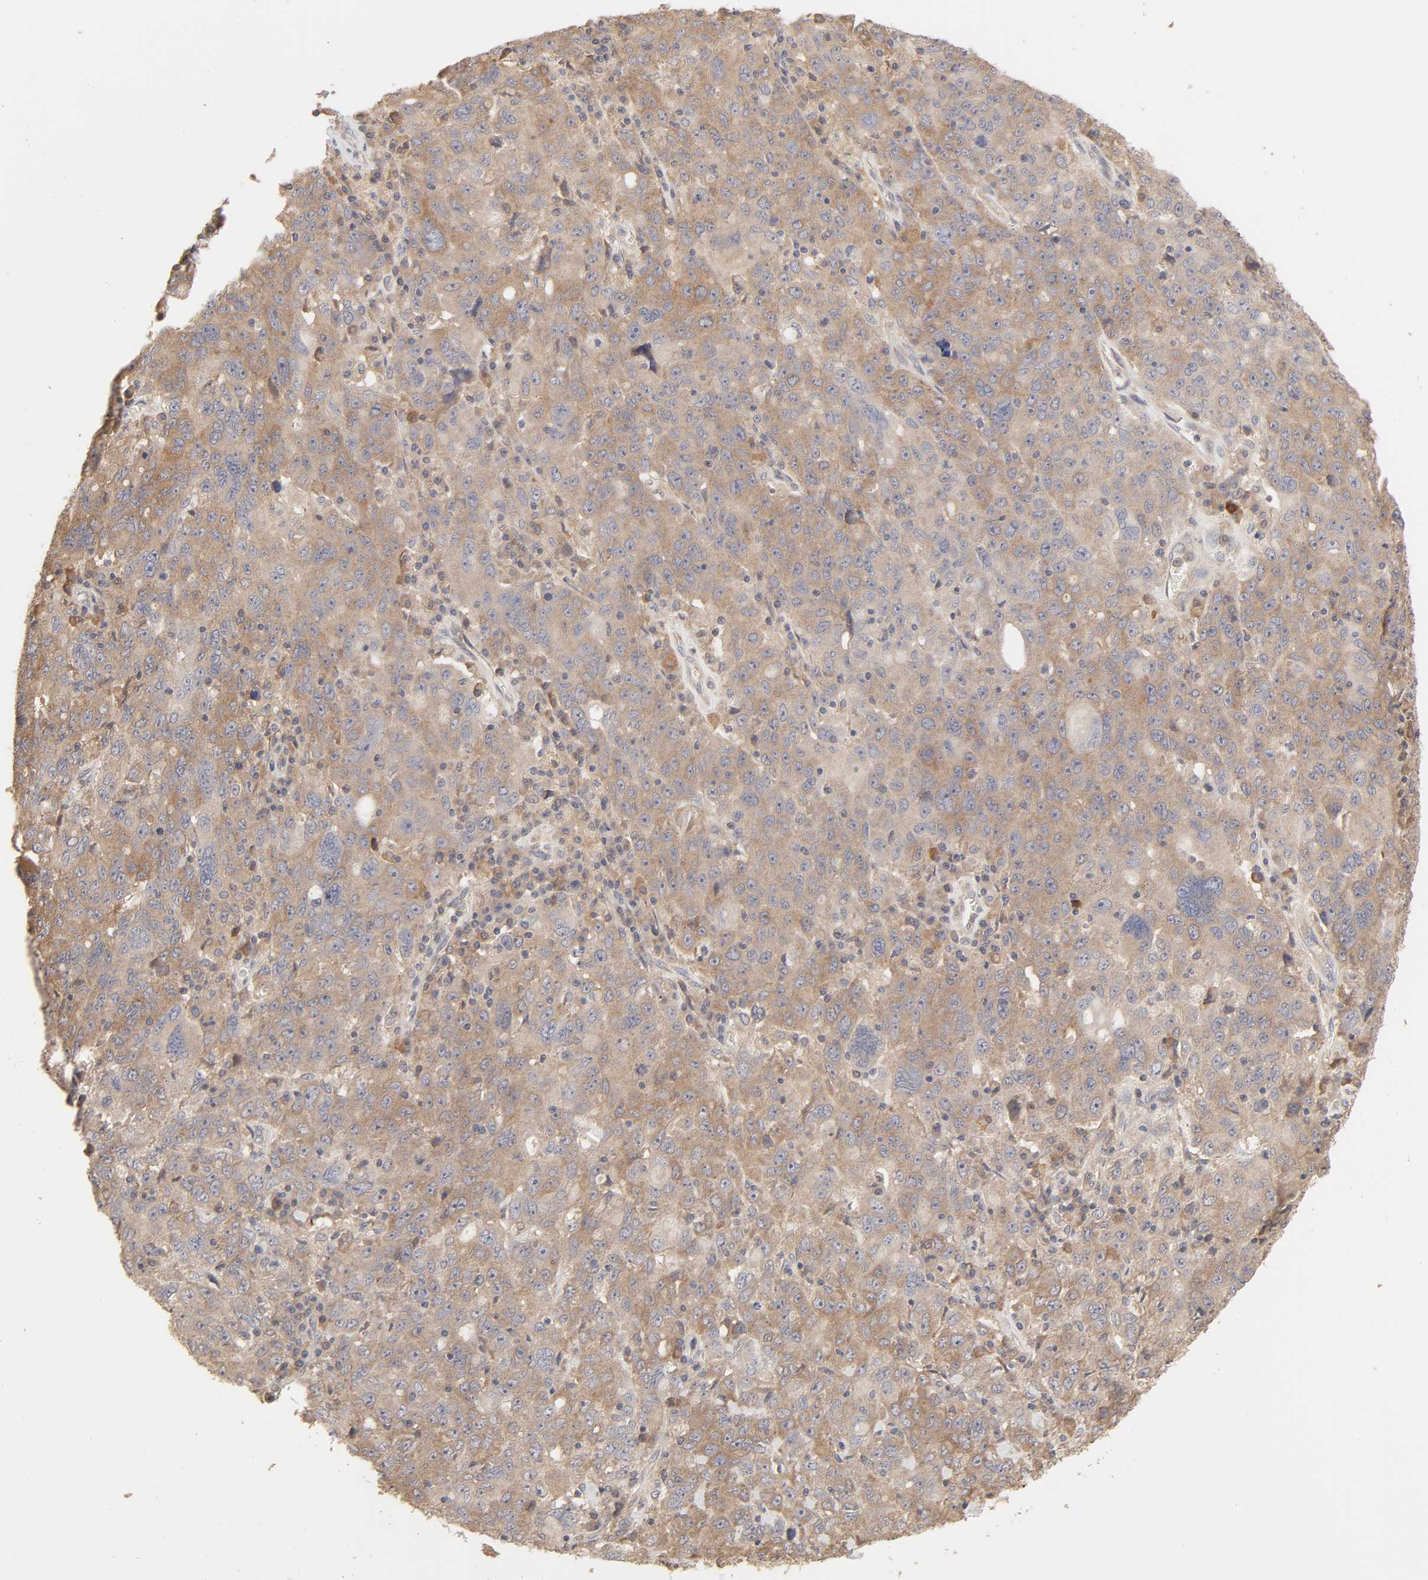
{"staining": {"intensity": "moderate", "quantity": "25%-75%", "location": "cytoplasmic/membranous"}, "tissue": "ovarian cancer", "cell_type": "Tumor cells", "image_type": "cancer", "snomed": [{"axis": "morphology", "description": "Carcinoma, endometroid"}, {"axis": "topography", "description": "Ovary"}], "caption": "Immunohistochemistry of endometroid carcinoma (ovarian) exhibits medium levels of moderate cytoplasmic/membranous staining in approximately 25%-75% of tumor cells. The protein of interest is stained brown, and the nuclei are stained in blue (DAB IHC with brightfield microscopy, high magnification).", "gene": "AP1G2", "patient": {"sex": "female", "age": 62}}